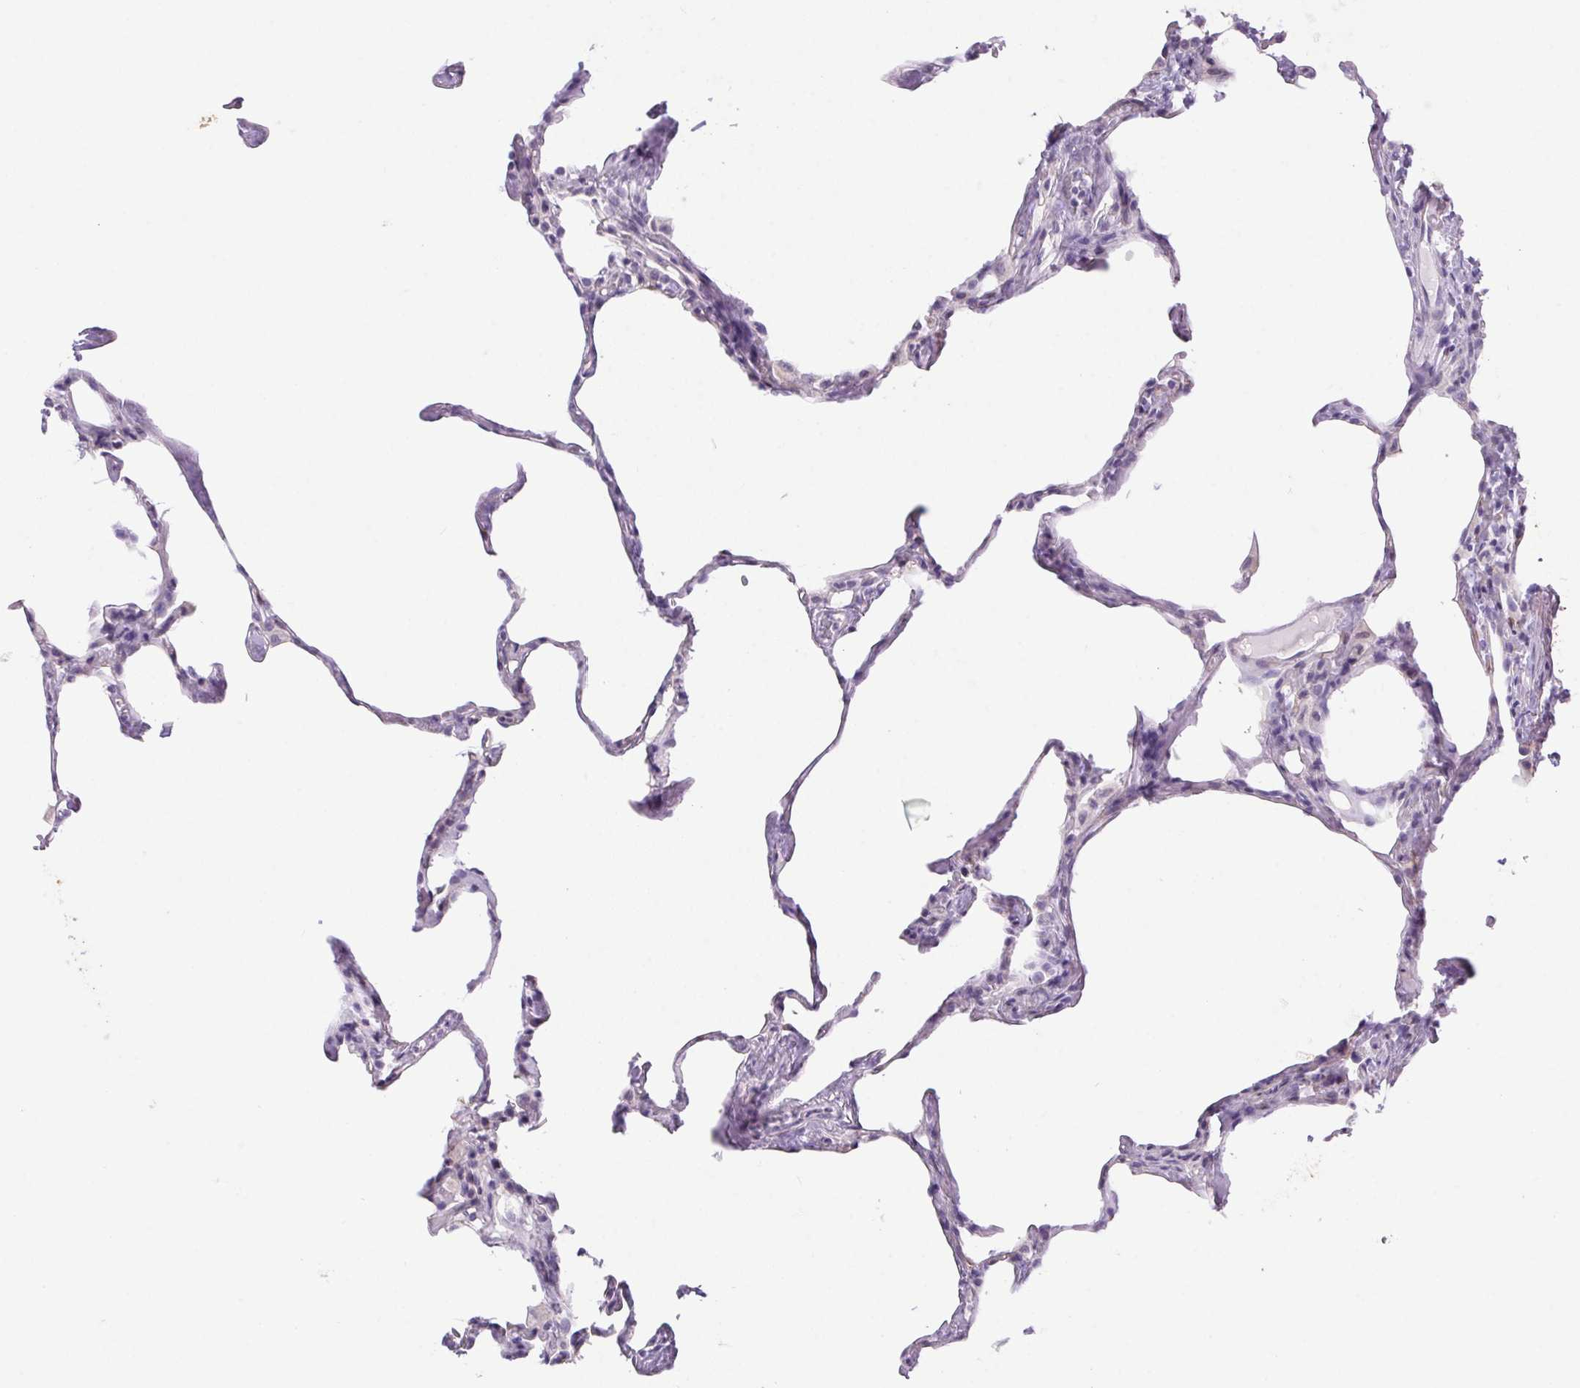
{"staining": {"intensity": "negative", "quantity": "none", "location": "none"}, "tissue": "lung", "cell_type": "Alveolar cells", "image_type": "normal", "snomed": [{"axis": "morphology", "description": "Normal tissue, NOS"}, {"axis": "topography", "description": "Lung"}], "caption": "Alveolar cells are negative for brown protein staining in benign lung. (DAB (3,3'-diaminobenzidine) IHC with hematoxylin counter stain).", "gene": "ERP27", "patient": {"sex": "male", "age": 65}}